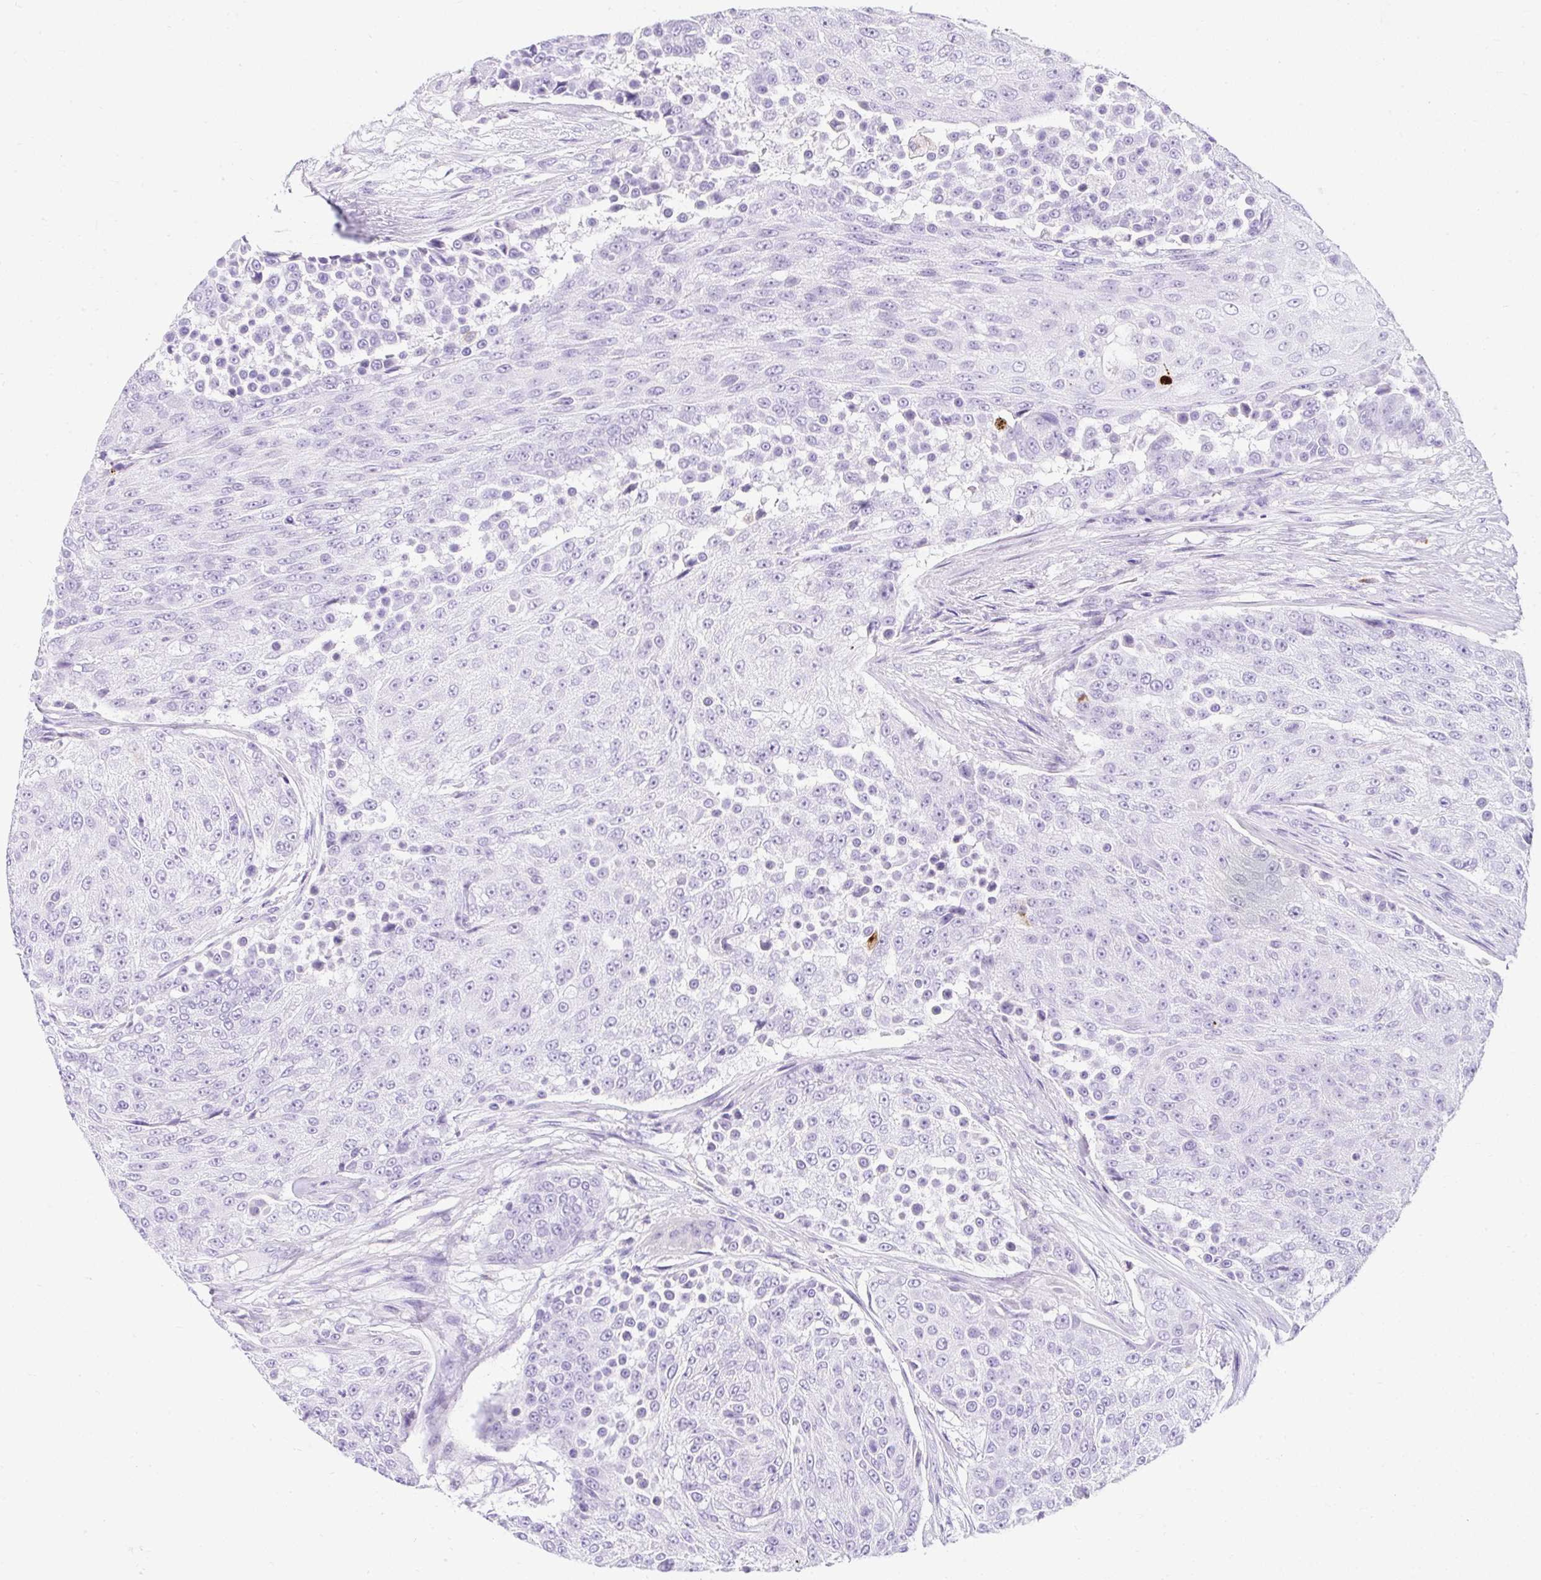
{"staining": {"intensity": "negative", "quantity": "none", "location": "none"}, "tissue": "urothelial cancer", "cell_type": "Tumor cells", "image_type": "cancer", "snomed": [{"axis": "morphology", "description": "Urothelial carcinoma, High grade"}, {"axis": "topography", "description": "Urinary bladder"}], "caption": "The image exhibits no significant expression in tumor cells of urothelial cancer.", "gene": "APOC4-APOC2", "patient": {"sex": "female", "age": 63}}